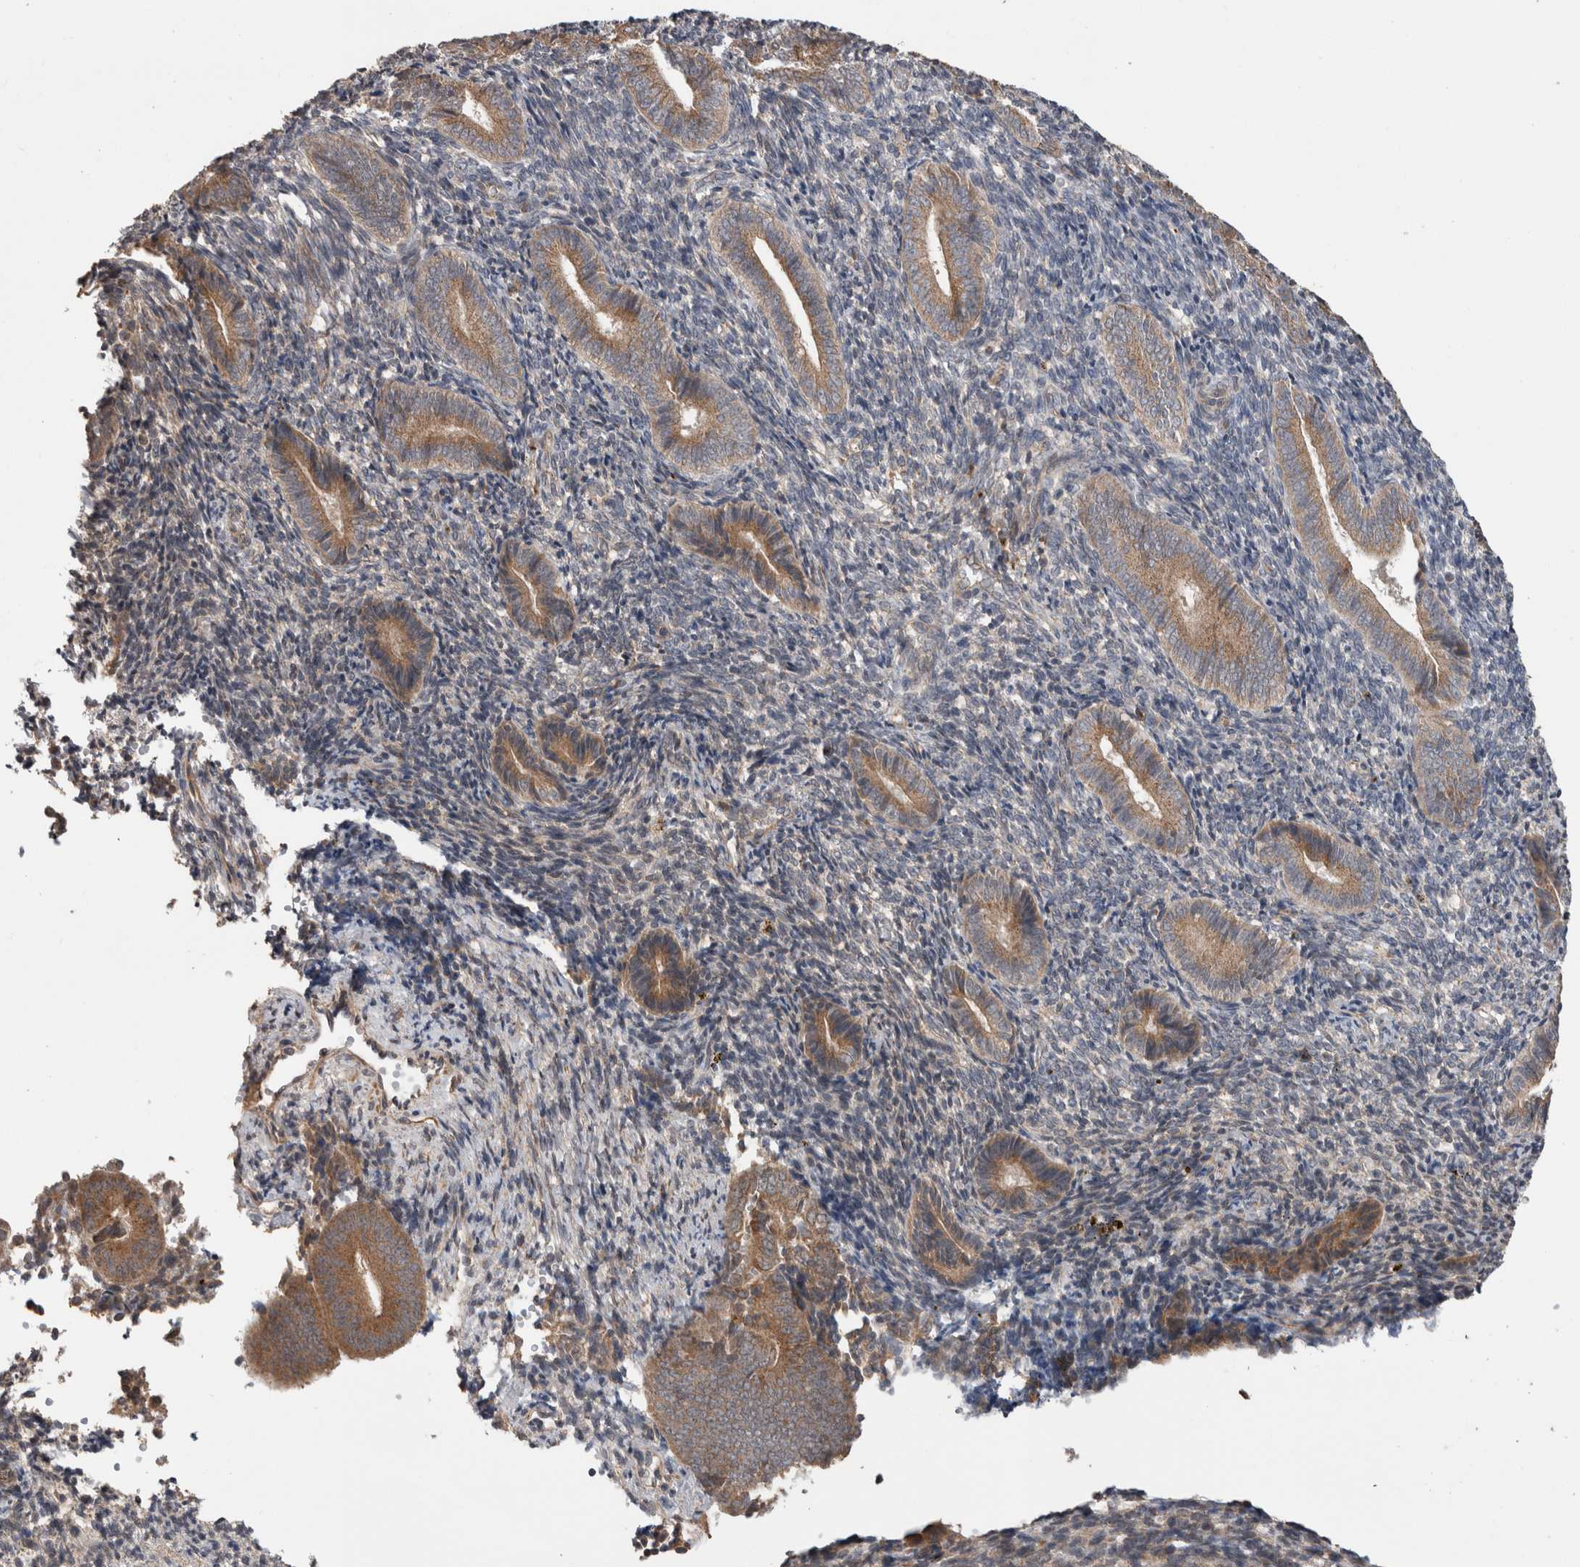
{"staining": {"intensity": "negative", "quantity": "none", "location": "none"}, "tissue": "endometrium", "cell_type": "Cells in endometrial stroma", "image_type": "normal", "snomed": [{"axis": "morphology", "description": "Normal tissue, NOS"}, {"axis": "topography", "description": "Uterus"}, {"axis": "topography", "description": "Endometrium"}], "caption": "Human endometrium stained for a protein using immunohistochemistry (IHC) reveals no positivity in cells in endometrial stroma.", "gene": "TRIM5", "patient": {"sex": "female", "age": 33}}